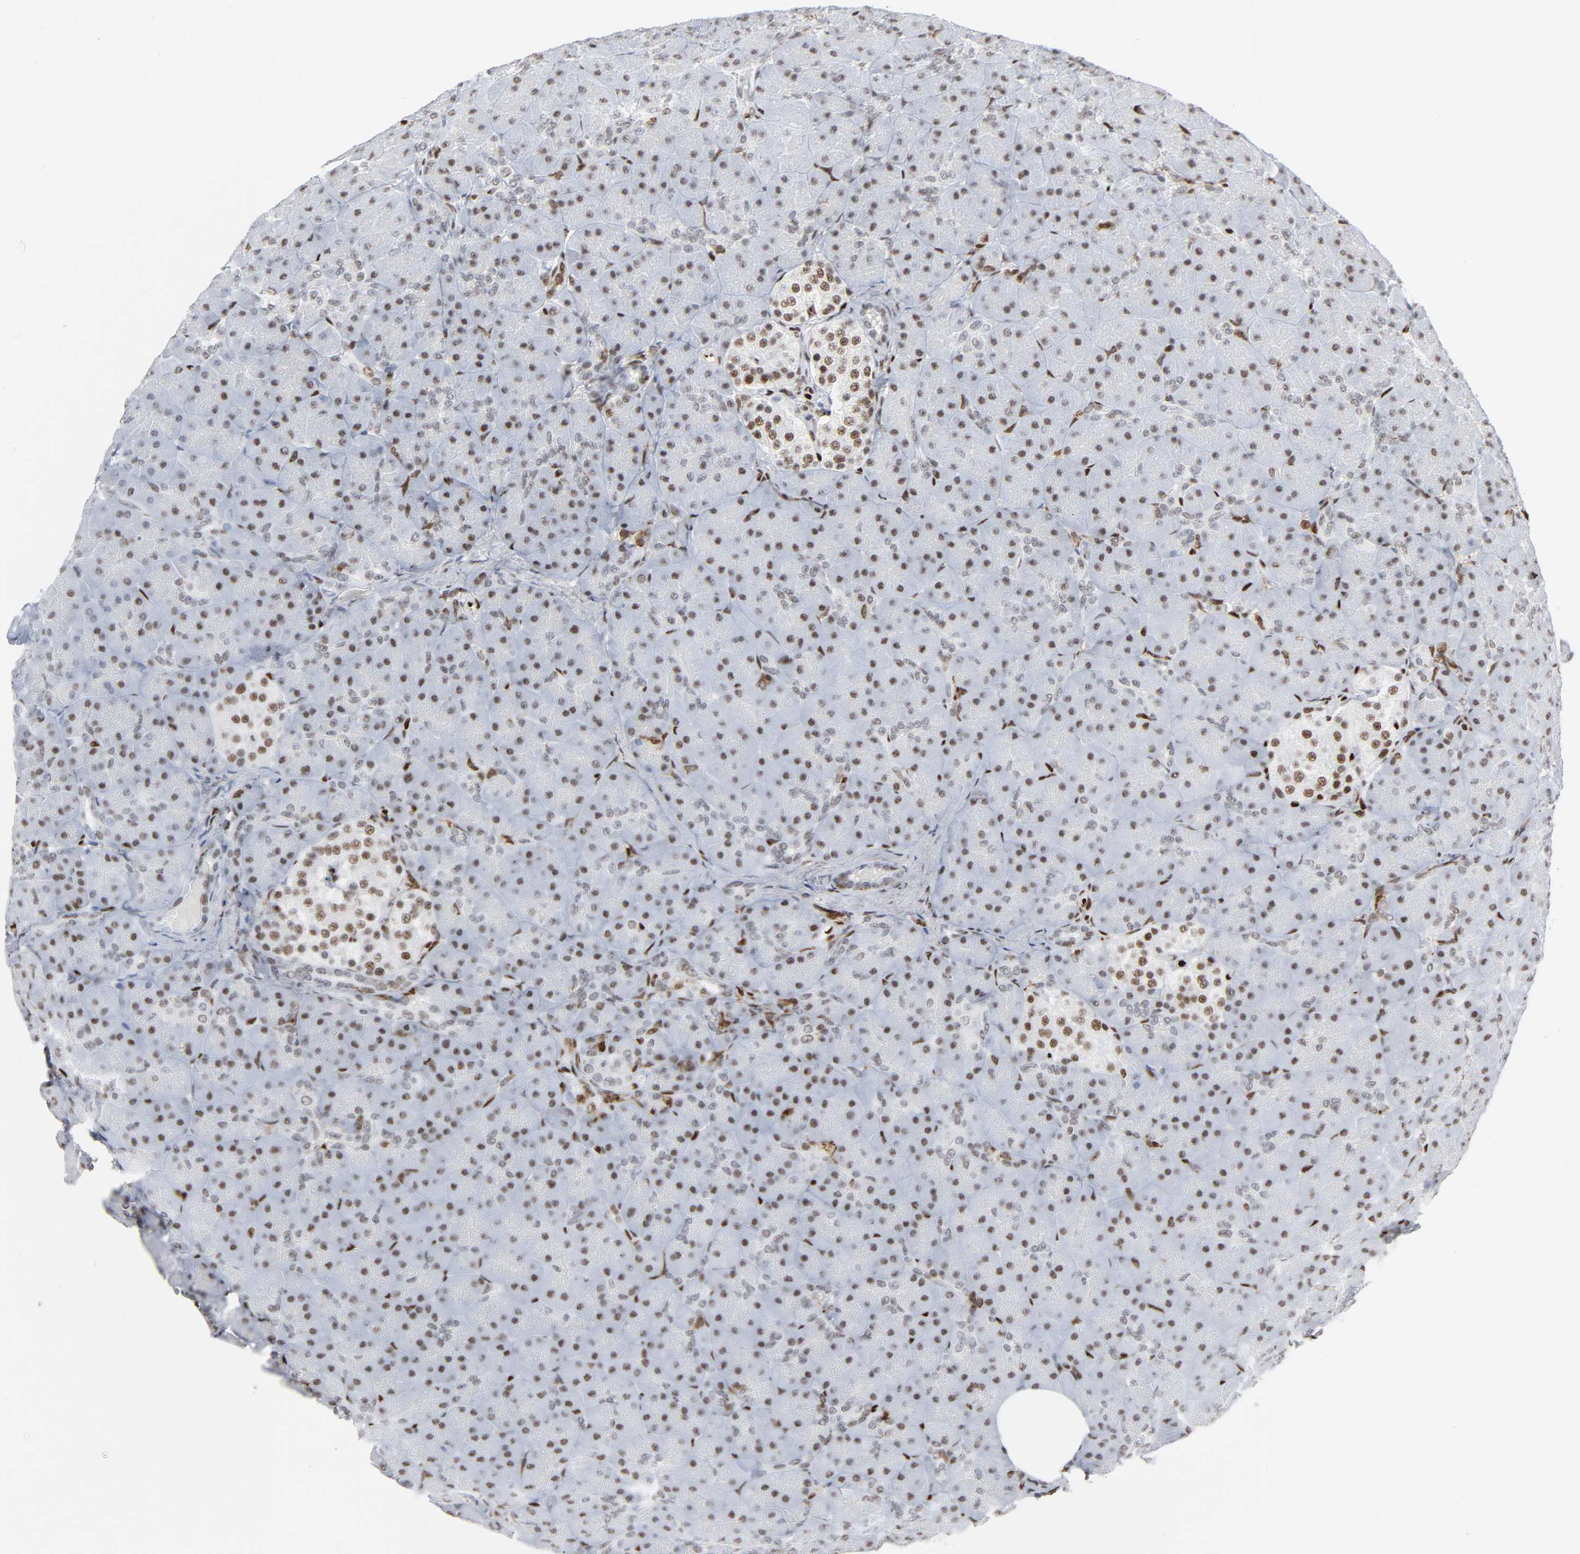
{"staining": {"intensity": "moderate", "quantity": "25%-75%", "location": "nuclear"}, "tissue": "pancreas", "cell_type": "Exocrine glandular cells", "image_type": "normal", "snomed": [{"axis": "morphology", "description": "Normal tissue, NOS"}, {"axis": "topography", "description": "Pancreas"}], "caption": "Protein analysis of normal pancreas displays moderate nuclear positivity in approximately 25%-75% of exocrine glandular cells. (DAB = brown stain, brightfield microscopy at high magnification).", "gene": "WAS", "patient": {"sex": "male", "age": 66}}